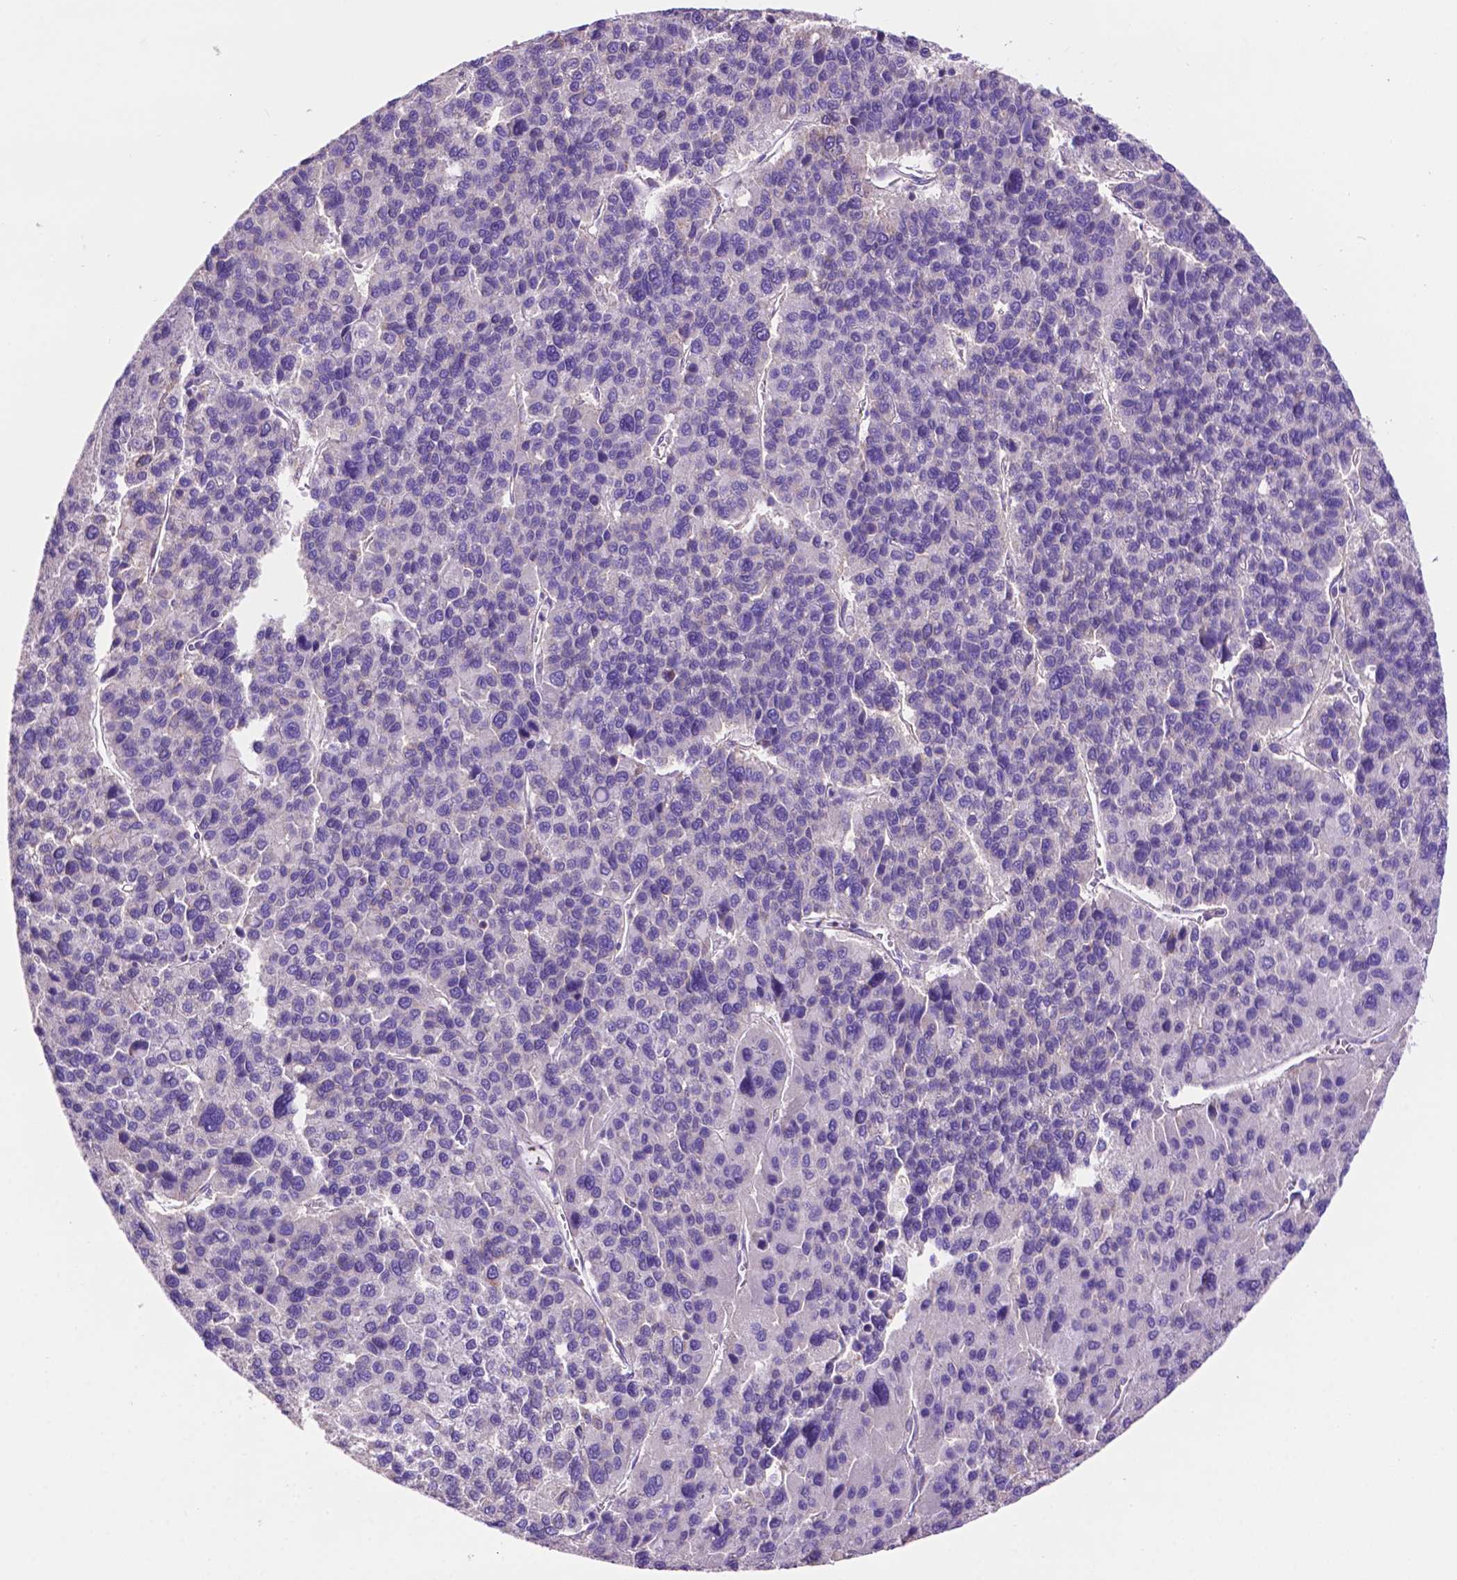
{"staining": {"intensity": "negative", "quantity": "none", "location": "none"}, "tissue": "liver cancer", "cell_type": "Tumor cells", "image_type": "cancer", "snomed": [{"axis": "morphology", "description": "Carcinoma, Hepatocellular, NOS"}, {"axis": "topography", "description": "Liver"}], "caption": "IHC image of neoplastic tissue: human liver cancer stained with DAB (3,3'-diaminobenzidine) exhibits no significant protein expression in tumor cells.", "gene": "PHYHIP", "patient": {"sex": "female", "age": 41}}